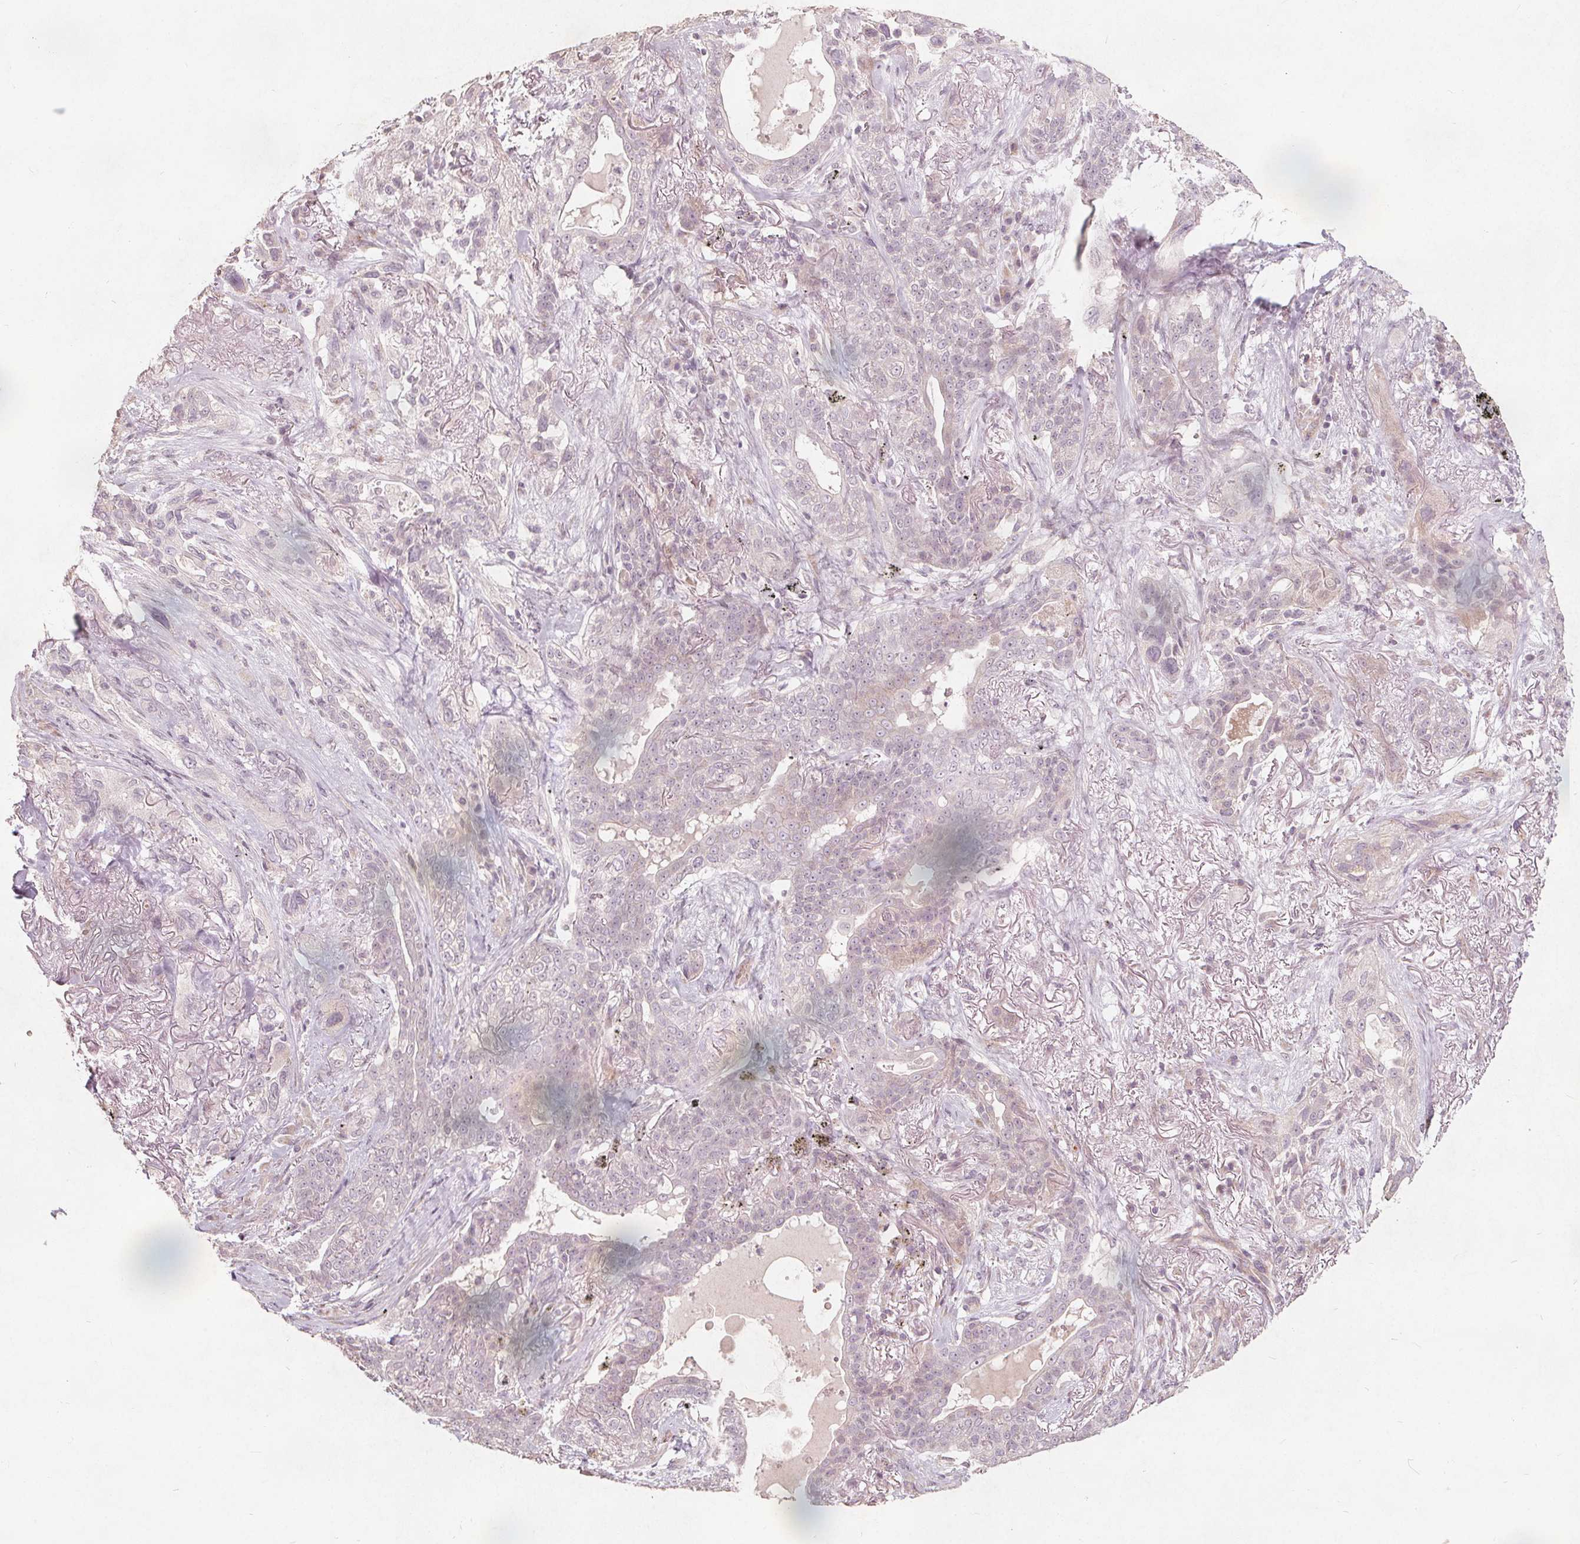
{"staining": {"intensity": "negative", "quantity": "none", "location": "none"}, "tissue": "lung cancer", "cell_type": "Tumor cells", "image_type": "cancer", "snomed": [{"axis": "morphology", "description": "Squamous cell carcinoma, NOS"}, {"axis": "topography", "description": "Lung"}], "caption": "DAB immunohistochemical staining of human lung cancer reveals no significant staining in tumor cells.", "gene": "PTPRT", "patient": {"sex": "female", "age": 70}}